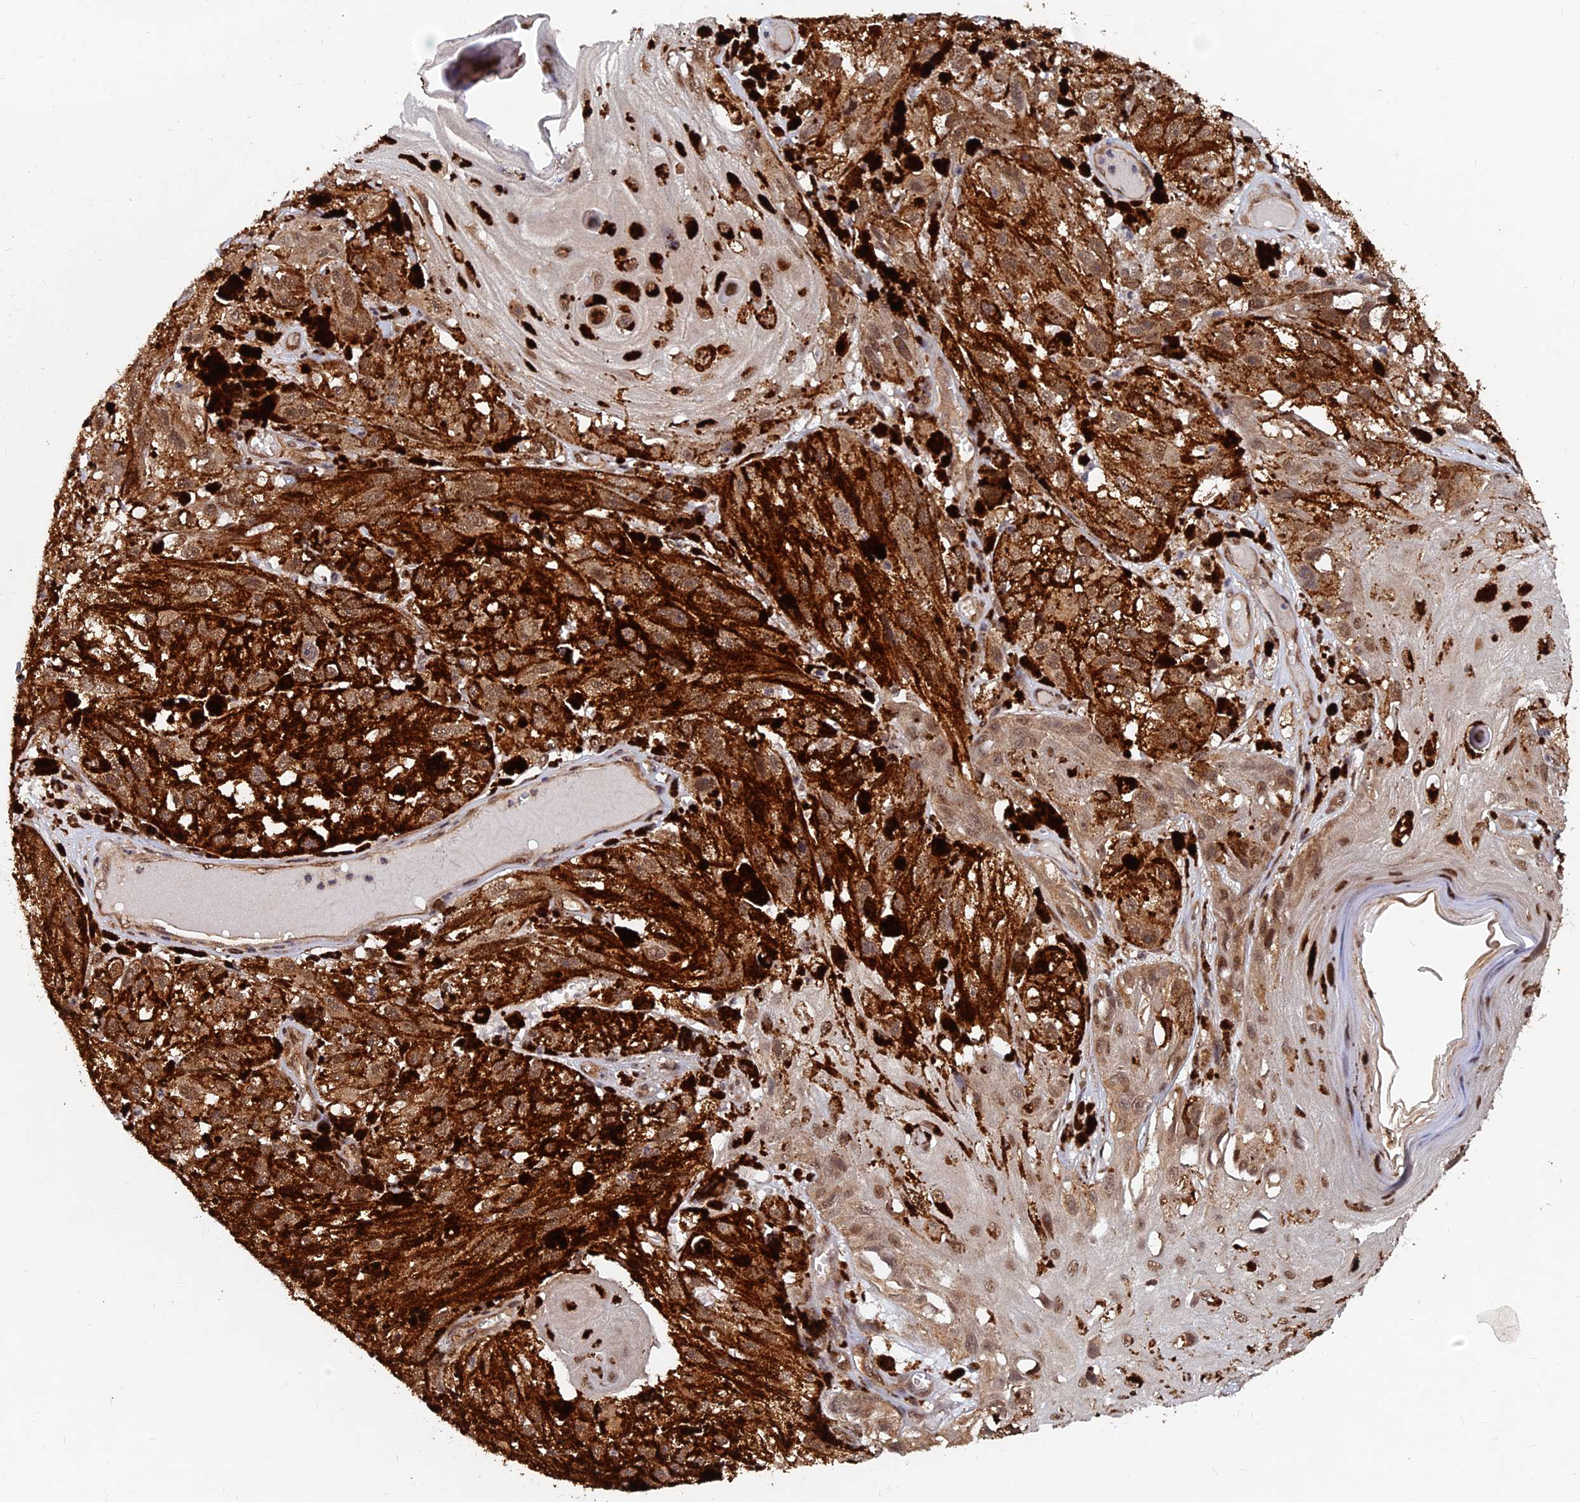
{"staining": {"intensity": "moderate", "quantity": ">75%", "location": "cytoplasmic/membranous,nuclear"}, "tissue": "melanoma", "cell_type": "Tumor cells", "image_type": "cancer", "snomed": [{"axis": "morphology", "description": "Malignant melanoma, NOS"}, {"axis": "topography", "description": "Skin"}], "caption": "Malignant melanoma was stained to show a protein in brown. There is medium levels of moderate cytoplasmic/membranous and nuclear positivity in approximately >75% of tumor cells. The staining is performed using DAB (3,3'-diaminobenzidine) brown chromogen to label protein expression. The nuclei are counter-stained blue using hematoxylin.", "gene": "FAM53C", "patient": {"sex": "male", "age": 88}}